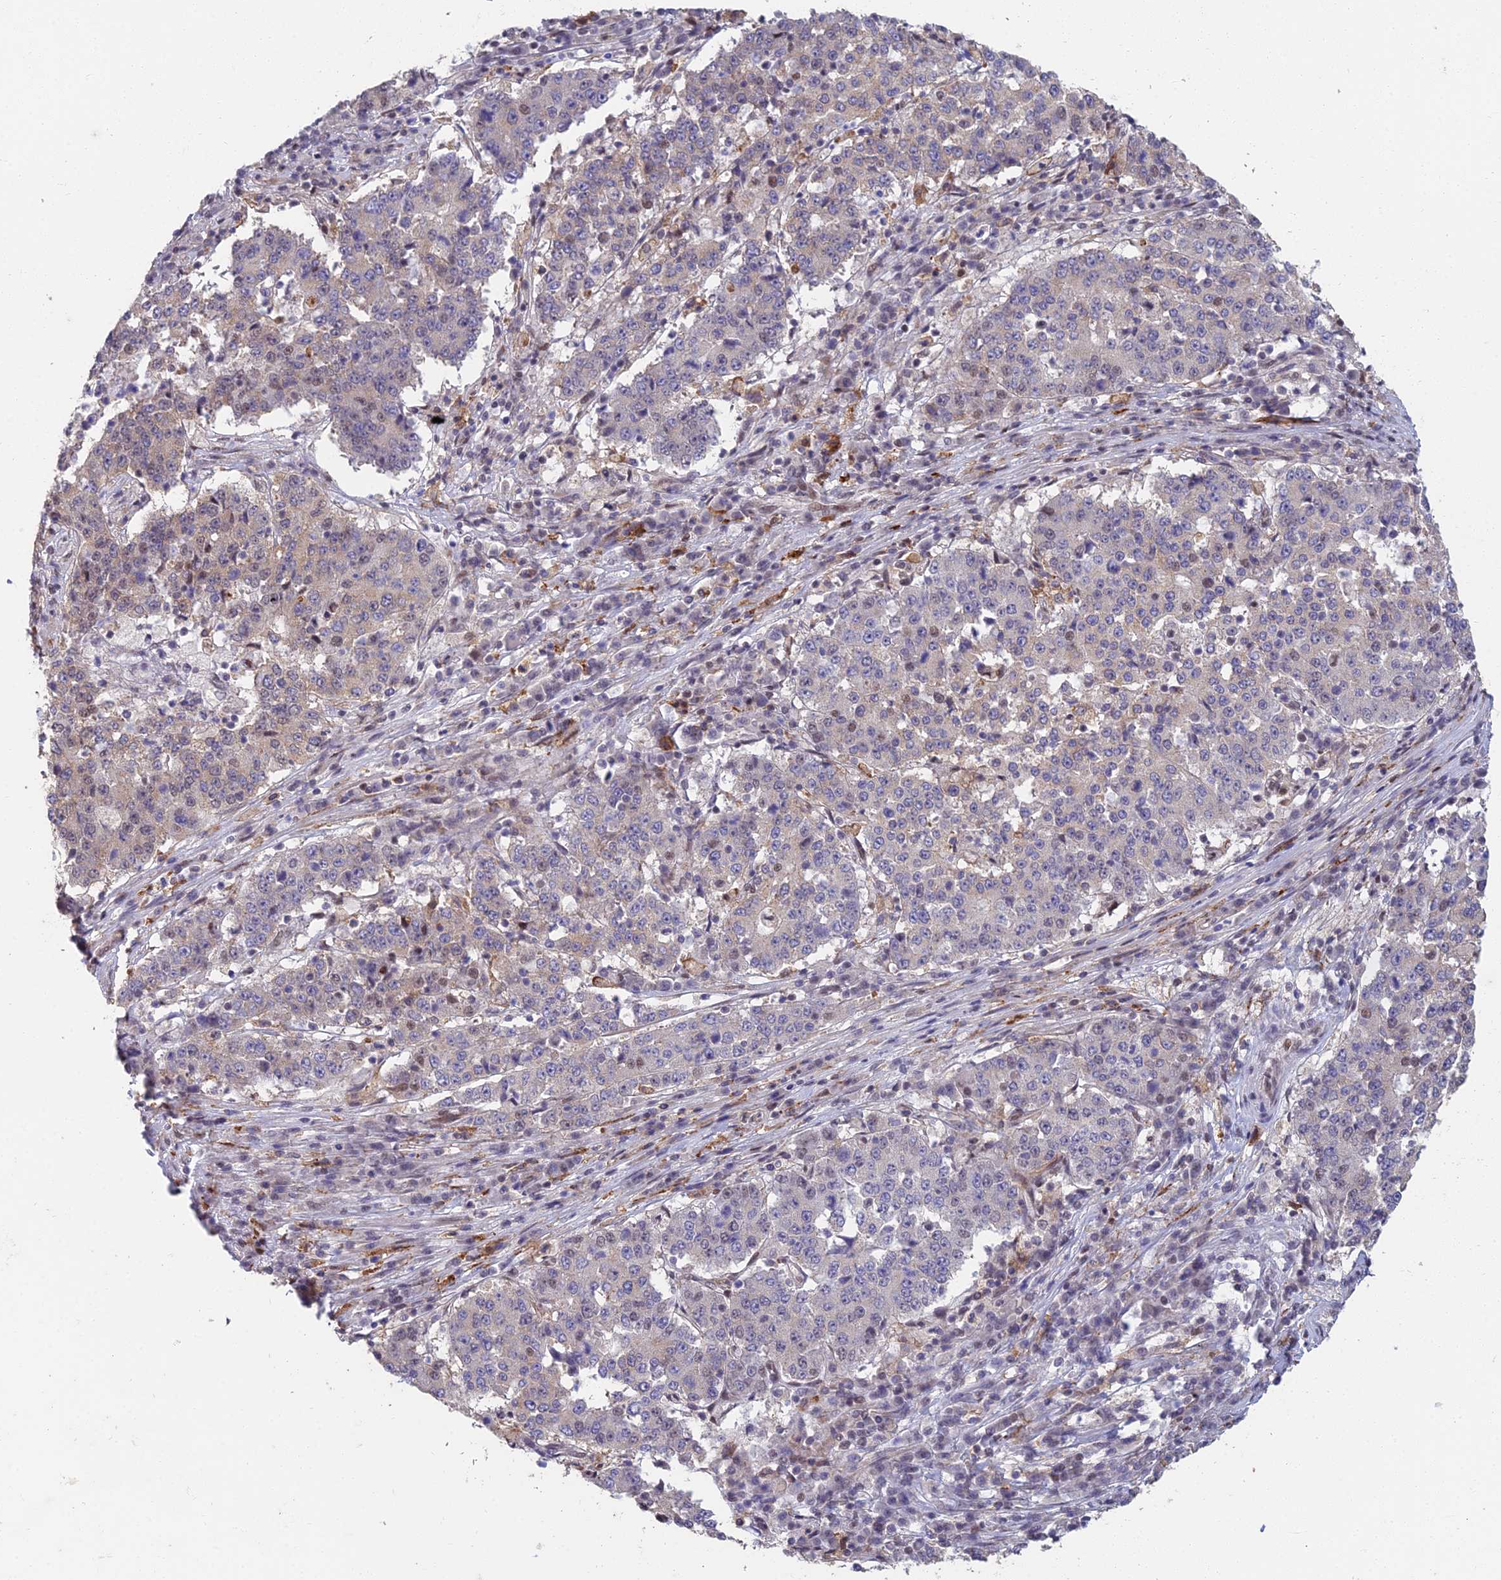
{"staining": {"intensity": "weak", "quantity": "<25%", "location": "nuclear"}, "tissue": "stomach cancer", "cell_type": "Tumor cells", "image_type": "cancer", "snomed": [{"axis": "morphology", "description": "Adenocarcinoma, NOS"}, {"axis": "topography", "description": "Stomach"}], "caption": "Stomach adenocarcinoma stained for a protein using immunohistochemistry (IHC) displays no expression tumor cells.", "gene": "ABHD17A", "patient": {"sex": "male", "age": 59}}